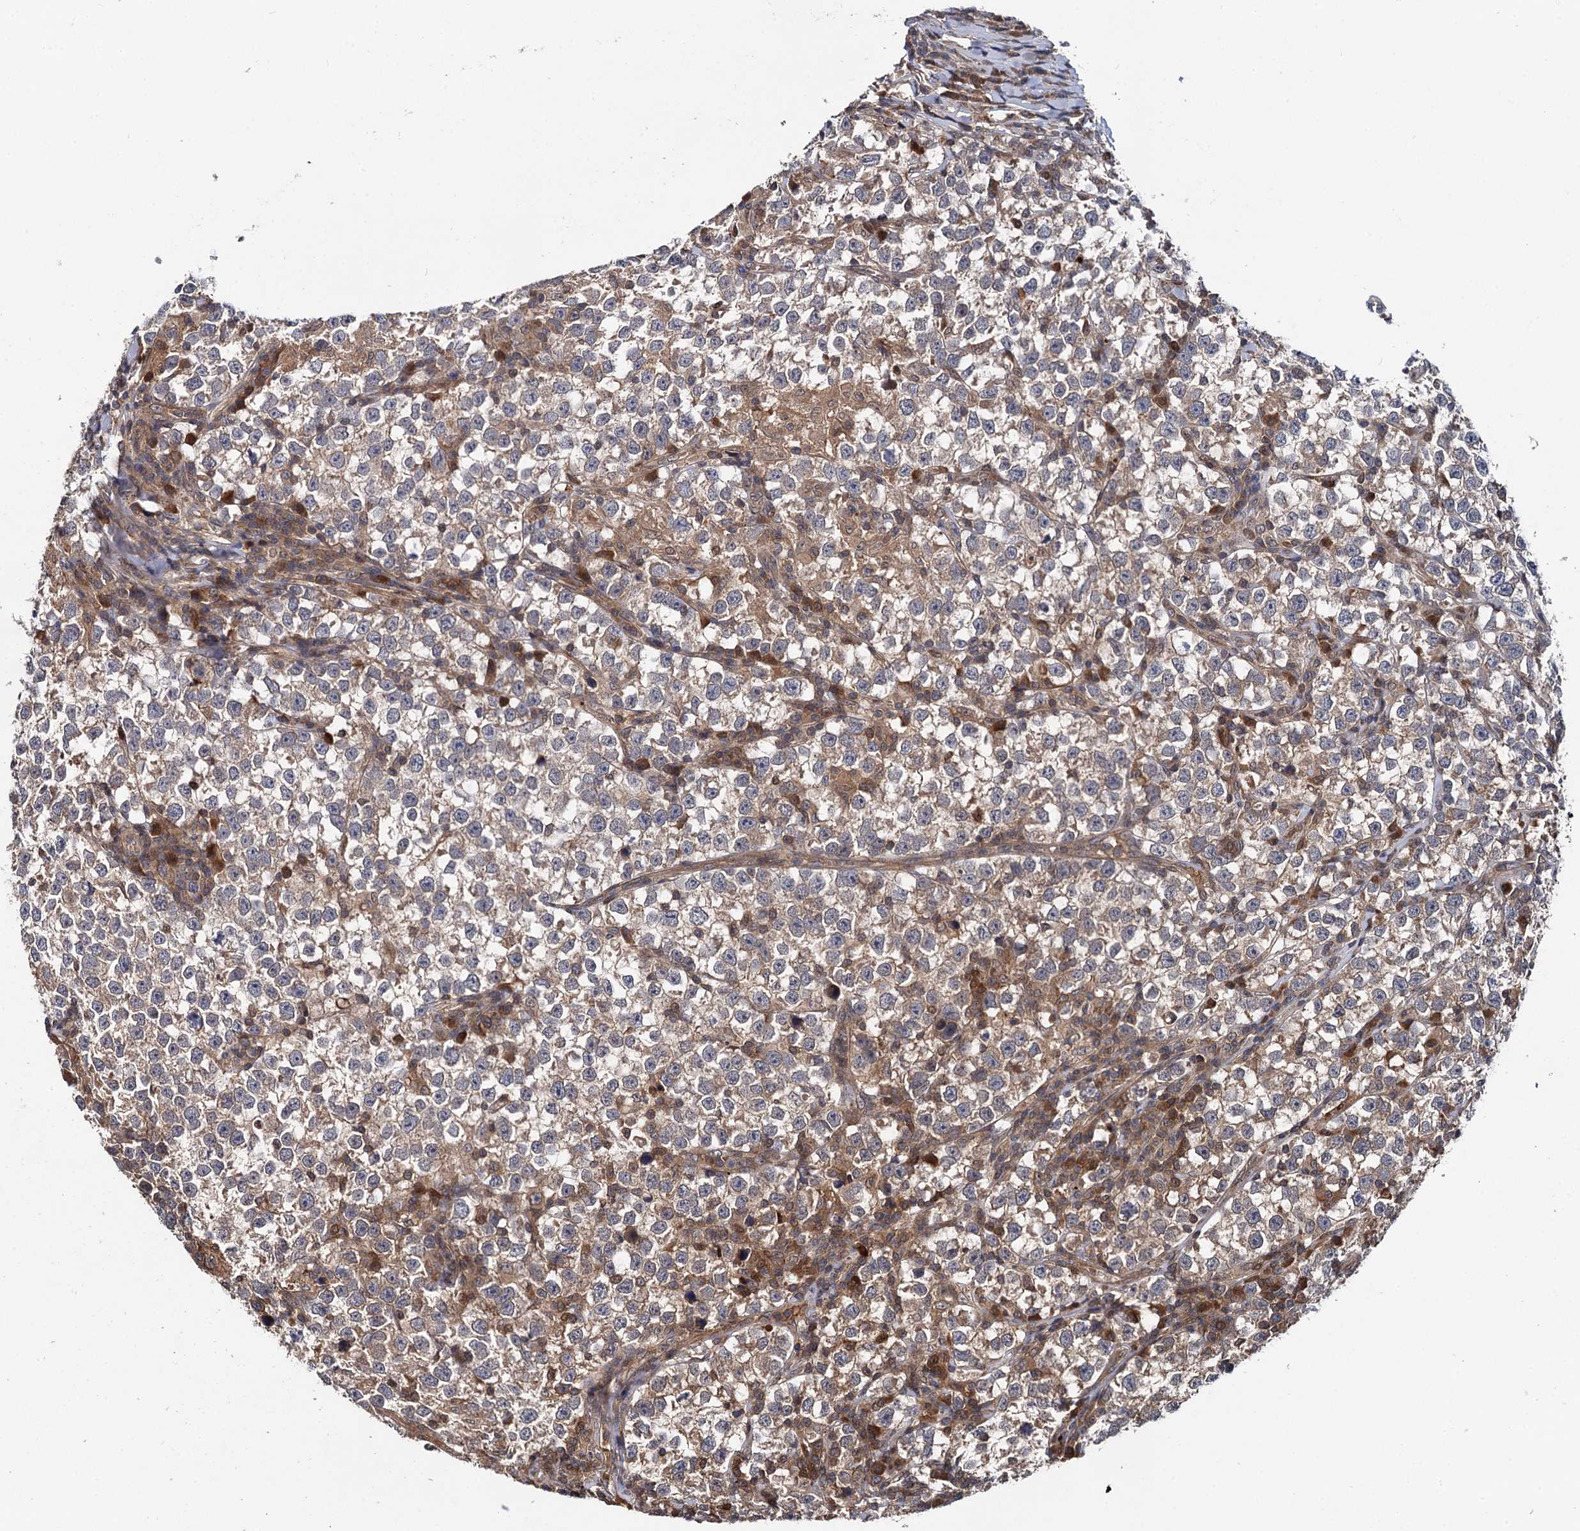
{"staining": {"intensity": "weak", "quantity": "25%-75%", "location": "cytoplasmic/membranous"}, "tissue": "testis cancer", "cell_type": "Tumor cells", "image_type": "cancer", "snomed": [{"axis": "morphology", "description": "Normal tissue, NOS"}, {"axis": "morphology", "description": "Seminoma, NOS"}, {"axis": "topography", "description": "Testis"}], "caption": "Testis cancer (seminoma) stained for a protein reveals weak cytoplasmic/membranous positivity in tumor cells.", "gene": "SELENOP", "patient": {"sex": "male", "age": 43}}